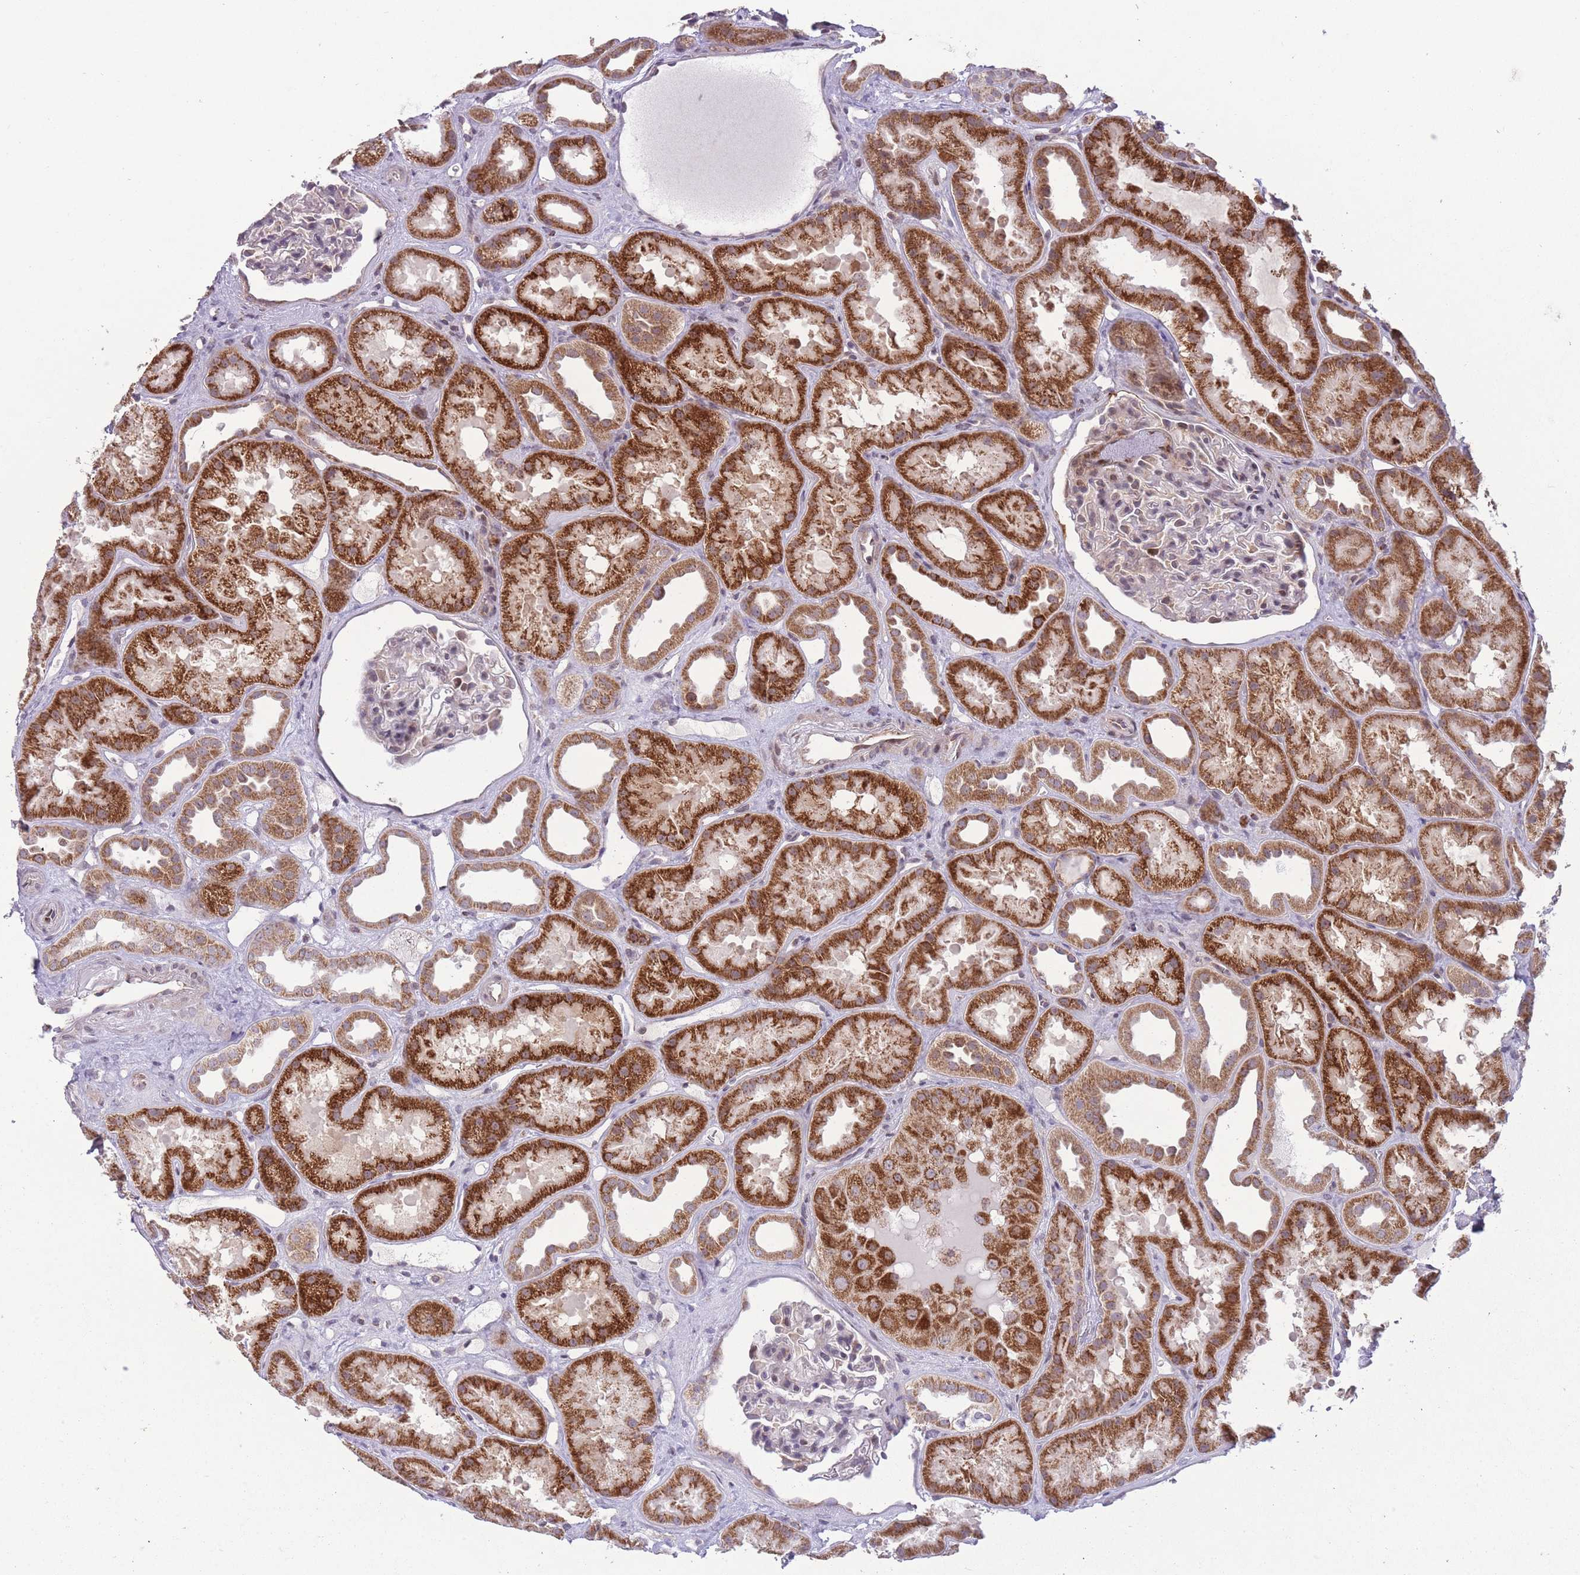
{"staining": {"intensity": "moderate", "quantity": "<25%", "location": "nuclear"}, "tissue": "kidney", "cell_type": "Cells in glomeruli", "image_type": "normal", "snomed": [{"axis": "morphology", "description": "Normal tissue, NOS"}, {"axis": "topography", "description": "Kidney"}], "caption": "Normal kidney shows moderate nuclear staining in approximately <25% of cells in glomeruli, visualized by immunohistochemistry.", "gene": "DPYSL4", "patient": {"sex": "male", "age": 61}}